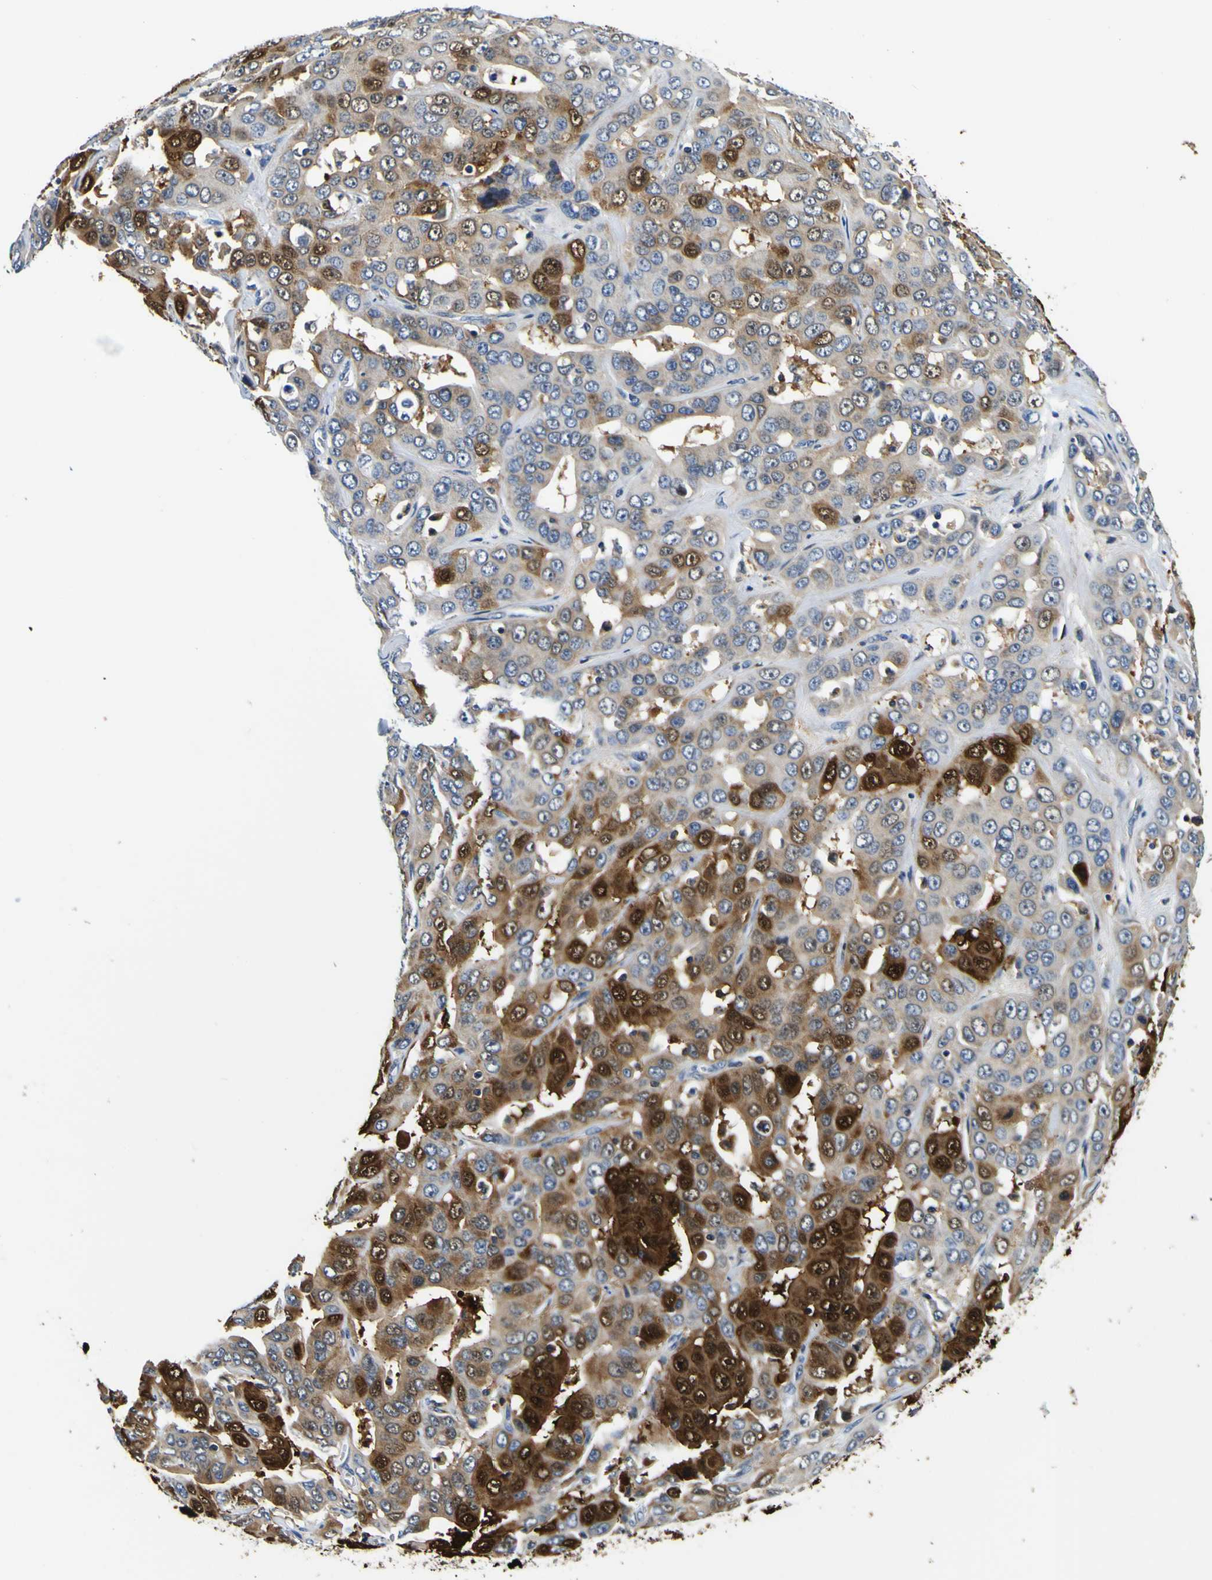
{"staining": {"intensity": "strong", "quantity": "25%-75%", "location": "cytoplasmic/membranous,nuclear"}, "tissue": "liver cancer", "cell_type": "Tumor cells", "image_type": "cancer", "snomed": [{"axis": "morphology", "description": "Cholangiocarcinoma"}, {"axis": "topography", "description": "Liver"}], "caption": "Cholangiocarcinoma (liver) stained with a protein marker shows strong staining in tumor cells.", "gene": "NLRP3", "patient": {"sex": "female", "age": 52}}